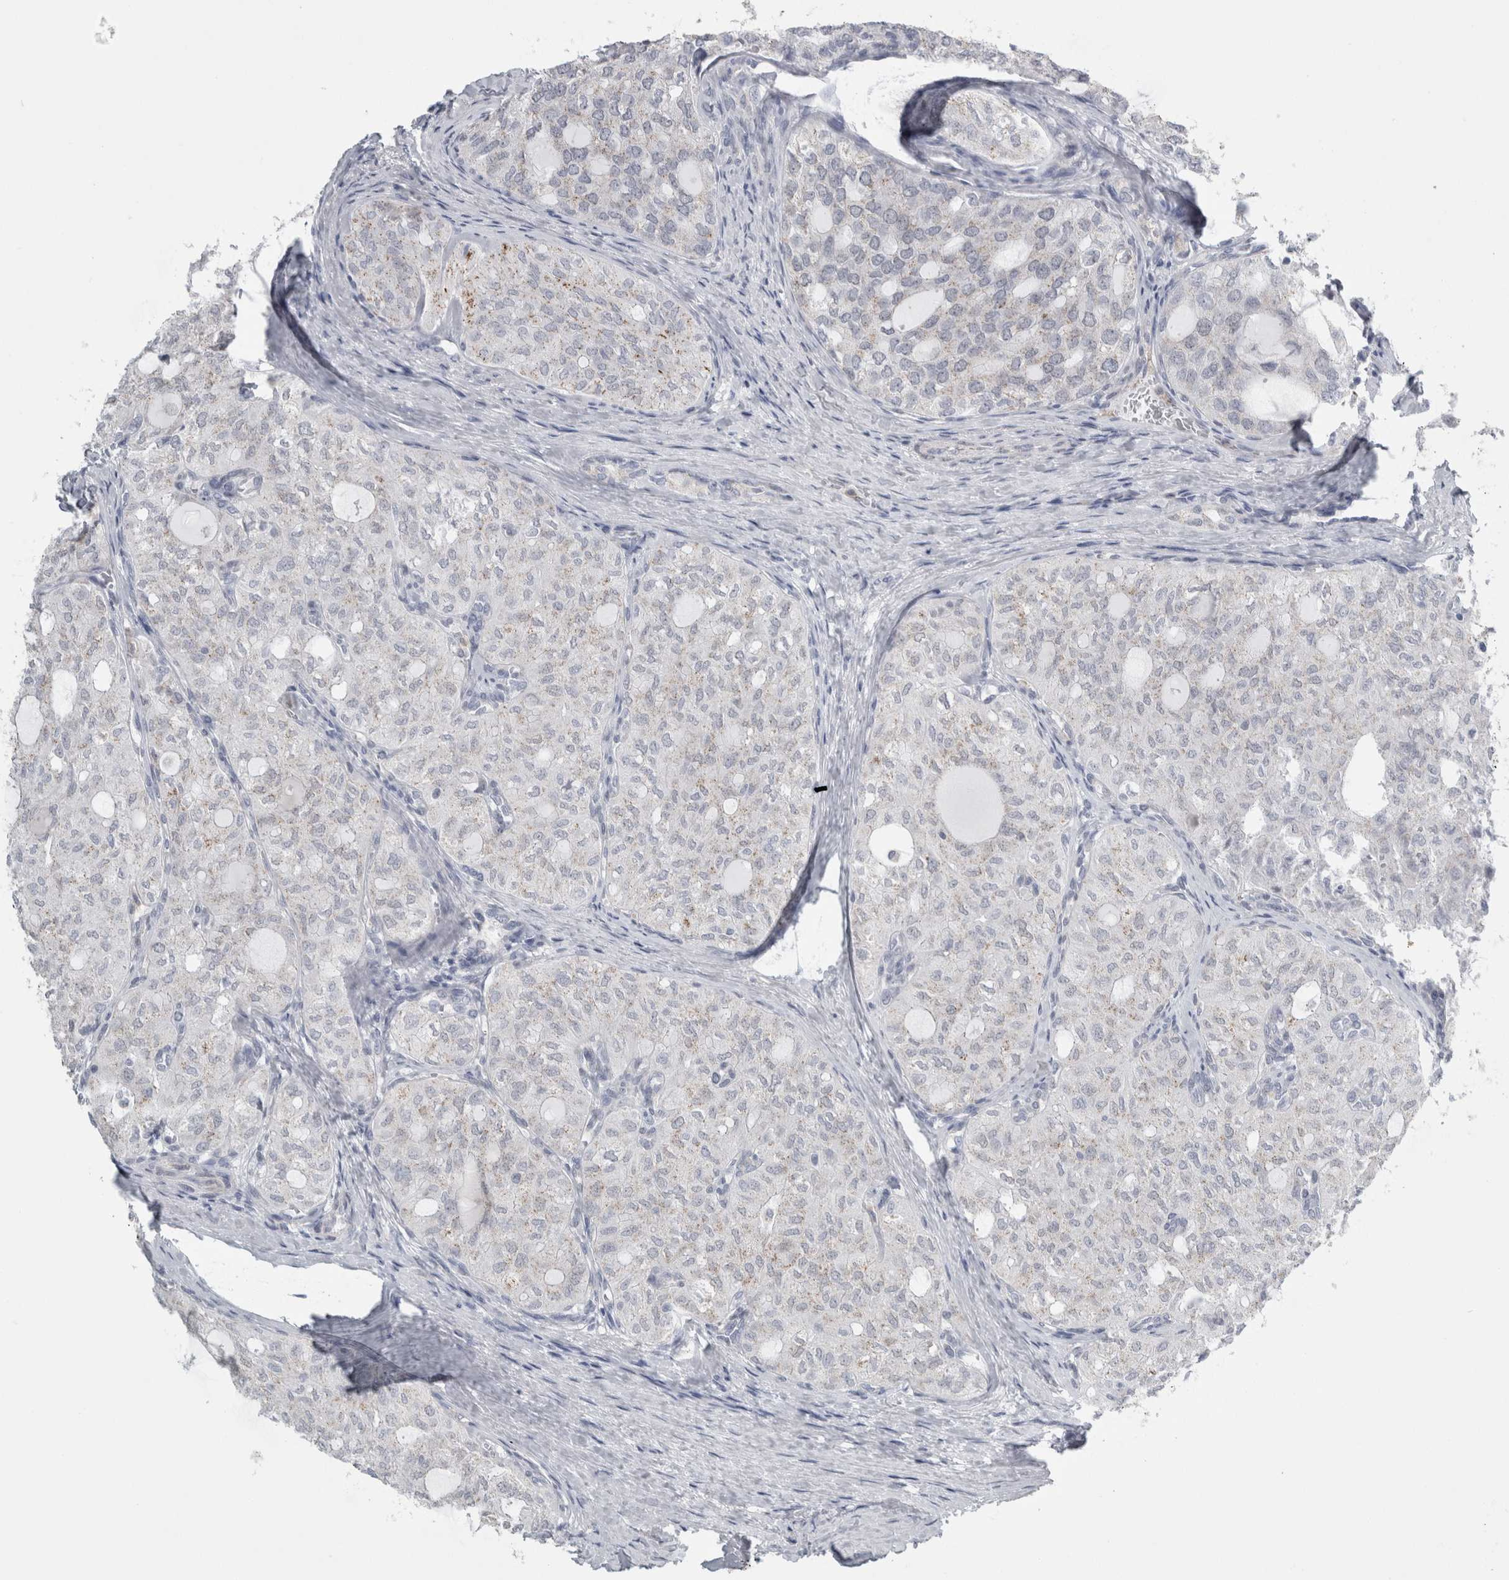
{"staining": {"intensity": "negative", "quantity": "none", "location": "none"}, "tissue": "thyroid cancer", "cell_type": "Tumor cells", "image_type": "cancer", "snomed": [{"axis": "morphology", "description": "Follicular adenoma carcinoma, NOS"}, {"axis": "topography", "description": "Thyroid gland"}], "caption": "Image shows no protein expression in tumor cells of follicular adenoma carcinoma (thyroid) tissue. The staining is performed using DAB brown chromogen with nuclei counter-stained in using hematoxylin.", "gene": "PLIN1", "patient": {"sex": "male", "age": 75}}